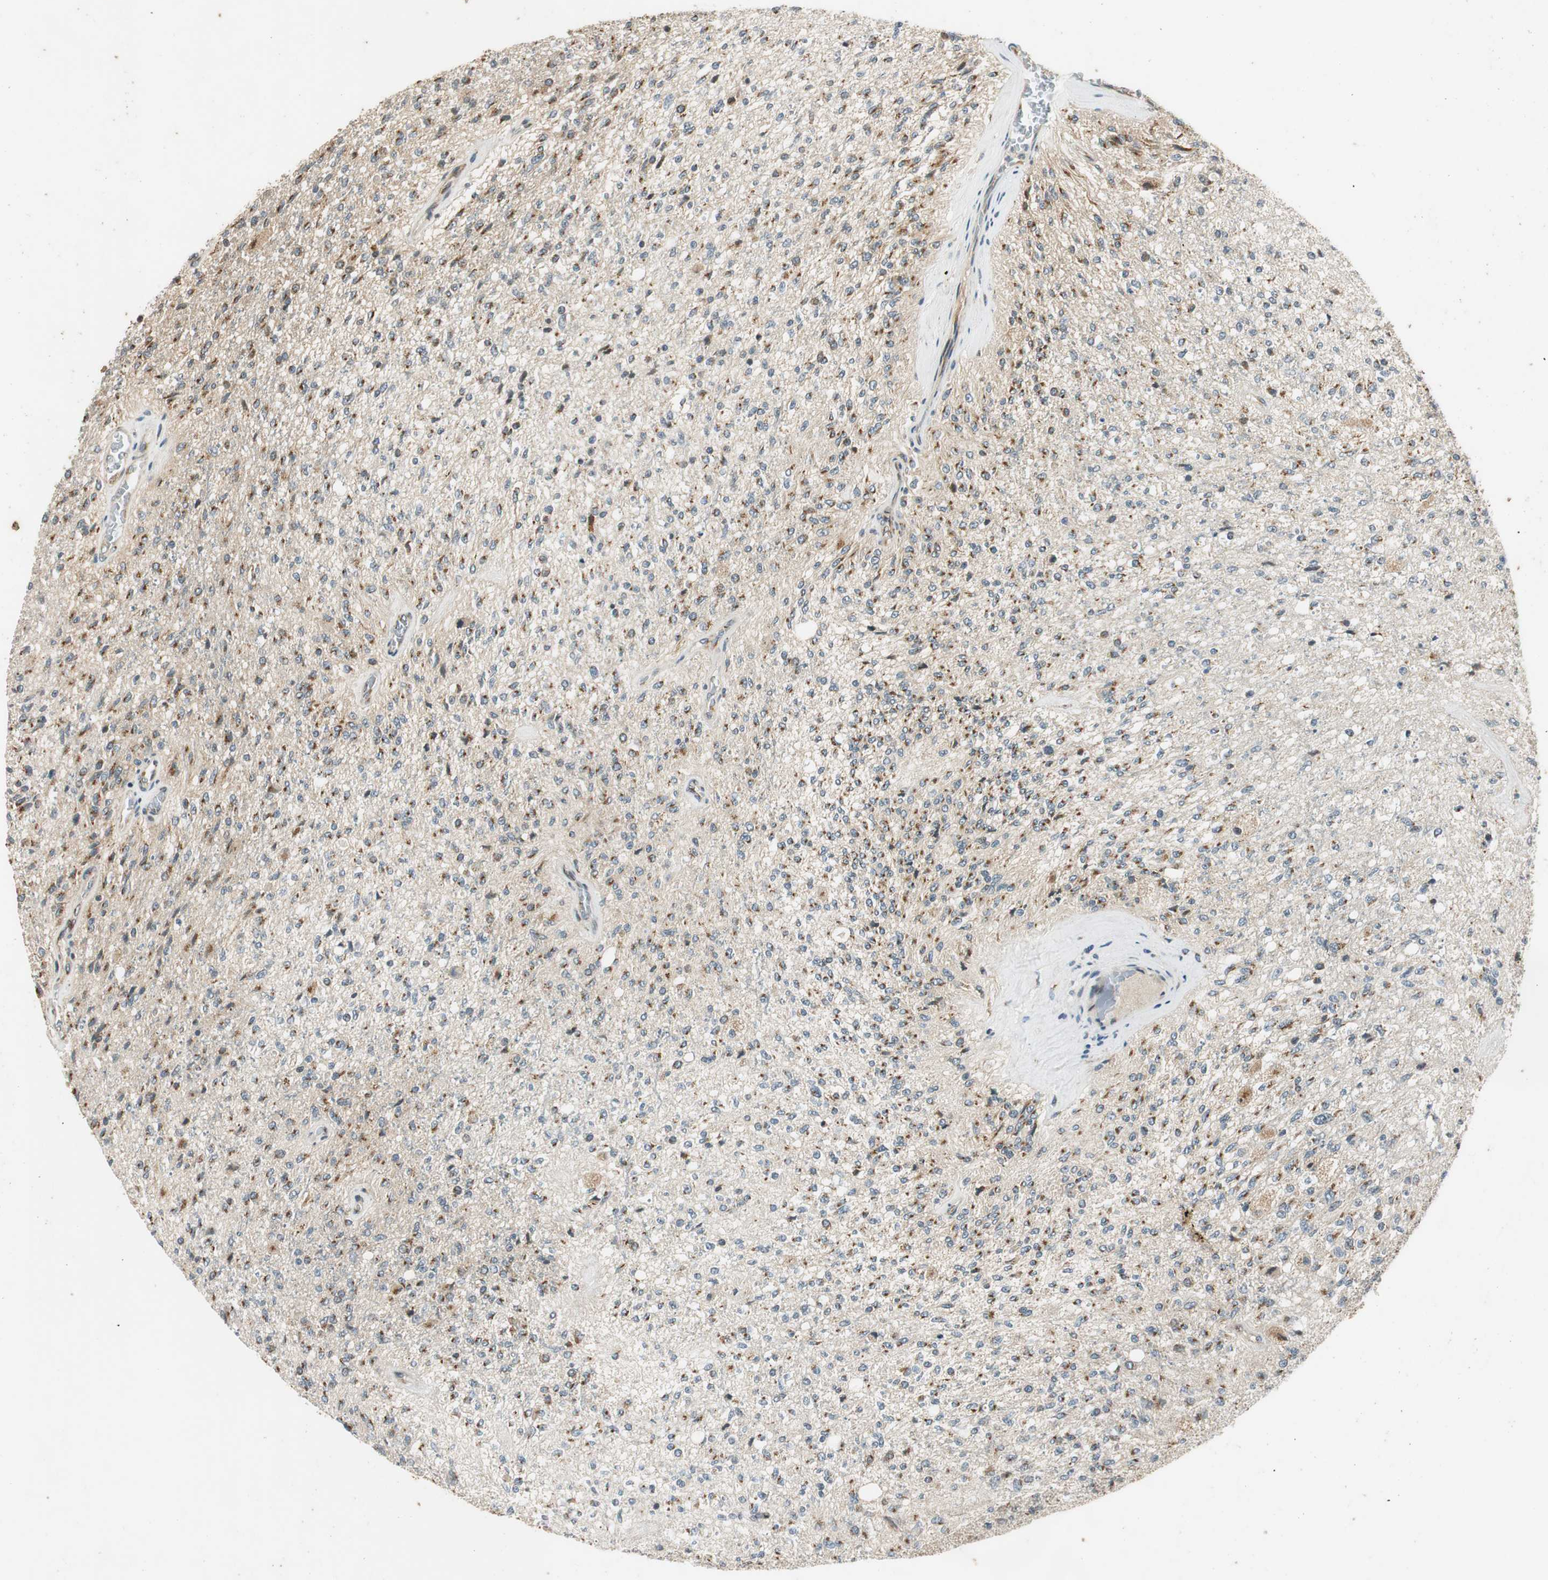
{"staining": {"intensity": "weak", "quantity": "25%-75%", "location": "cytoplasmic/membranous"}, "tissue": "glioma", "cell_type": "Tumor cells", "image_type": "cancer", "snomed": [{"axis": "morphology", "description": "Normal tissue, NOS"}, {"axis": "morphology", "description": "Glioma, malignant, High grade"}, {"axis": "topography", "description": "Cerebral cortex"}], "caption": "High-magnification brightfield microscopy of glioma stained with DAB (brown) and counterstained with hematoxylin (blue). tumor cells exhibit weak cytoplasmic/membranous staining is appreciated in about25%-75% of cells.", "gene": "NEO1", "patient": {"sex": "male", "age": 77}}